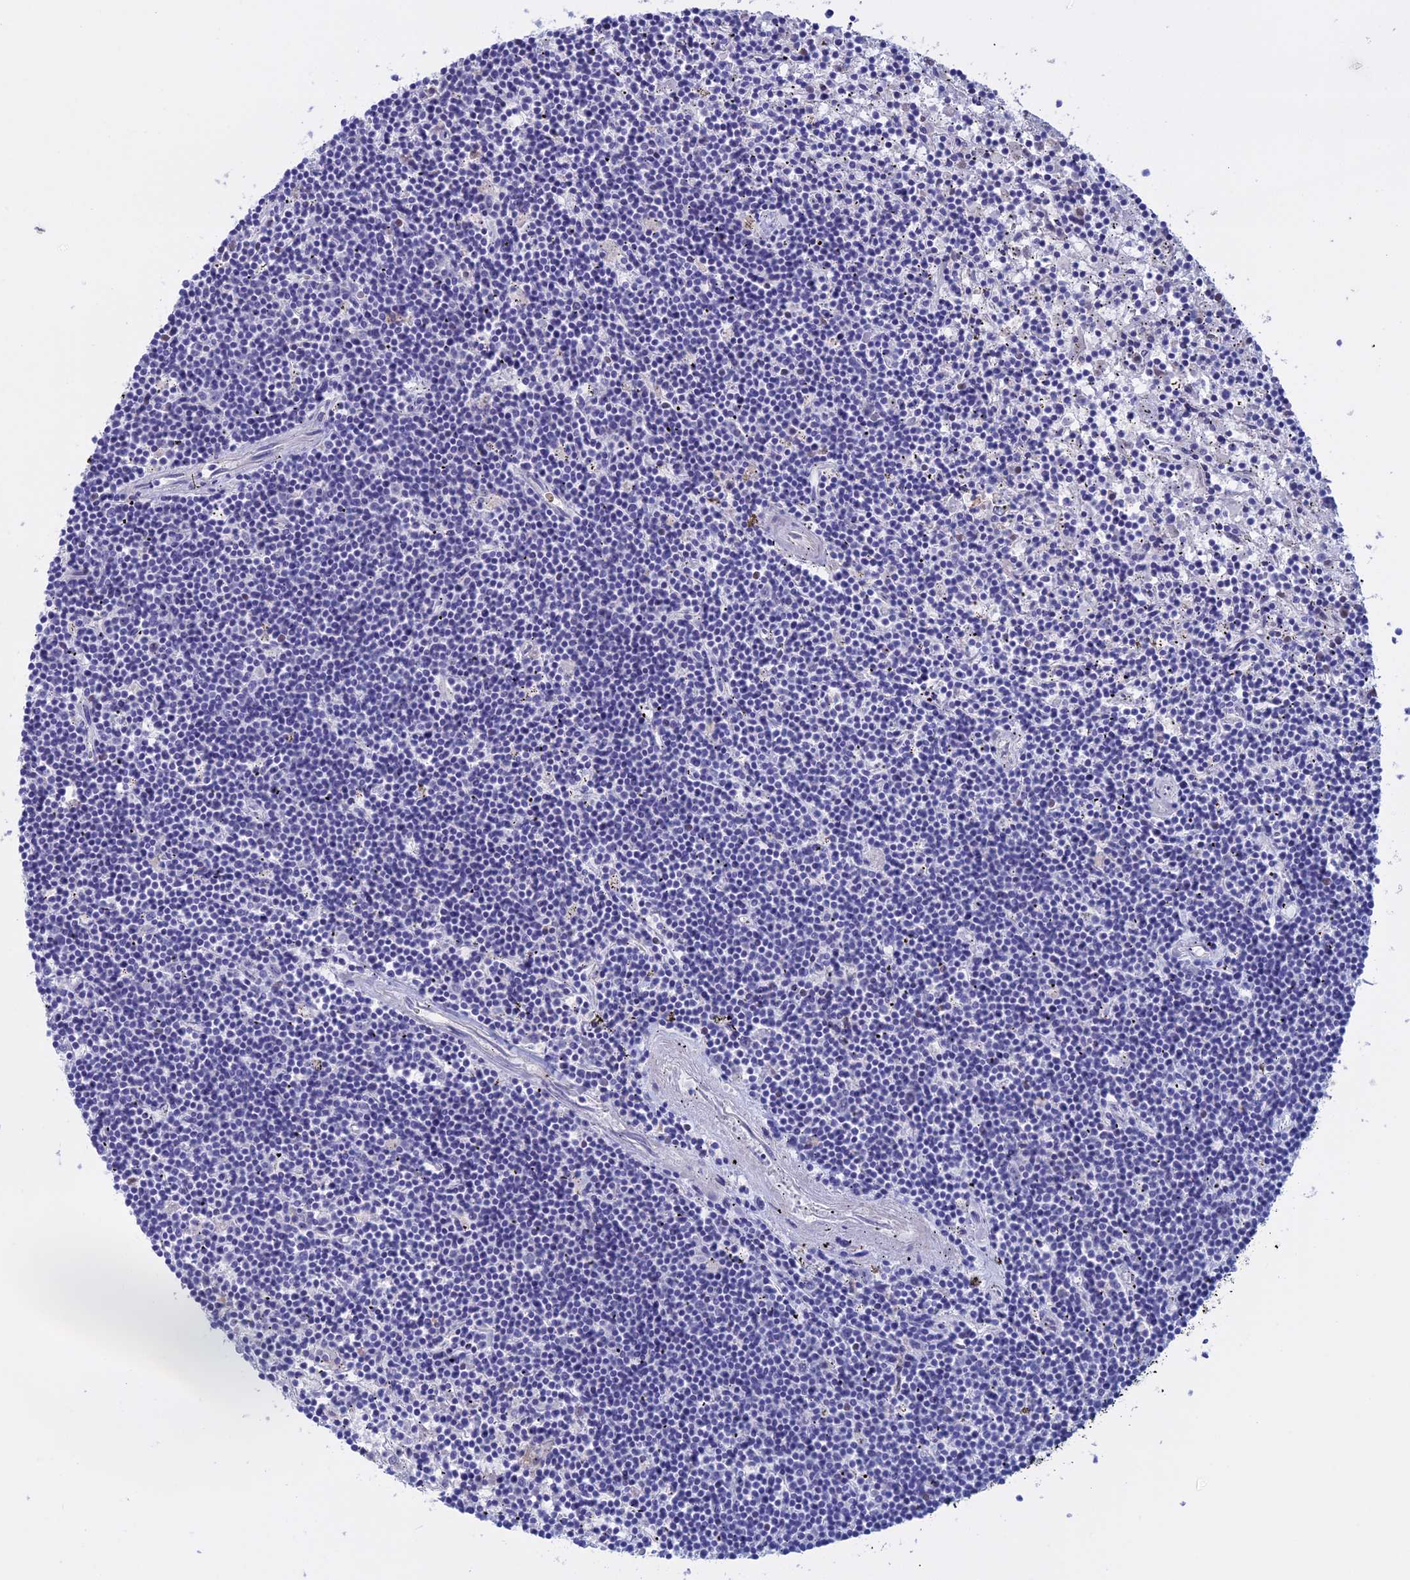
{"staining": {"intensity": "negative", "quantity": "none", "location": "none"}, "tissue": "lymphoma", "cell_type": "Tumor cells", "image_type": "cancer", "snomed": [{"axis": "morphology", "description": "Malignant lymphoma, non-Hodgkin's type, Low grade"}, {"axis": "topography", "description": "Spleen"}], "caption": "Immunohistochemical staining of human lymphoma demonstrates no significant expression in tumor cells.", "gene": "SLC2A6", "patient": {"sex": "male", "age": 76}}